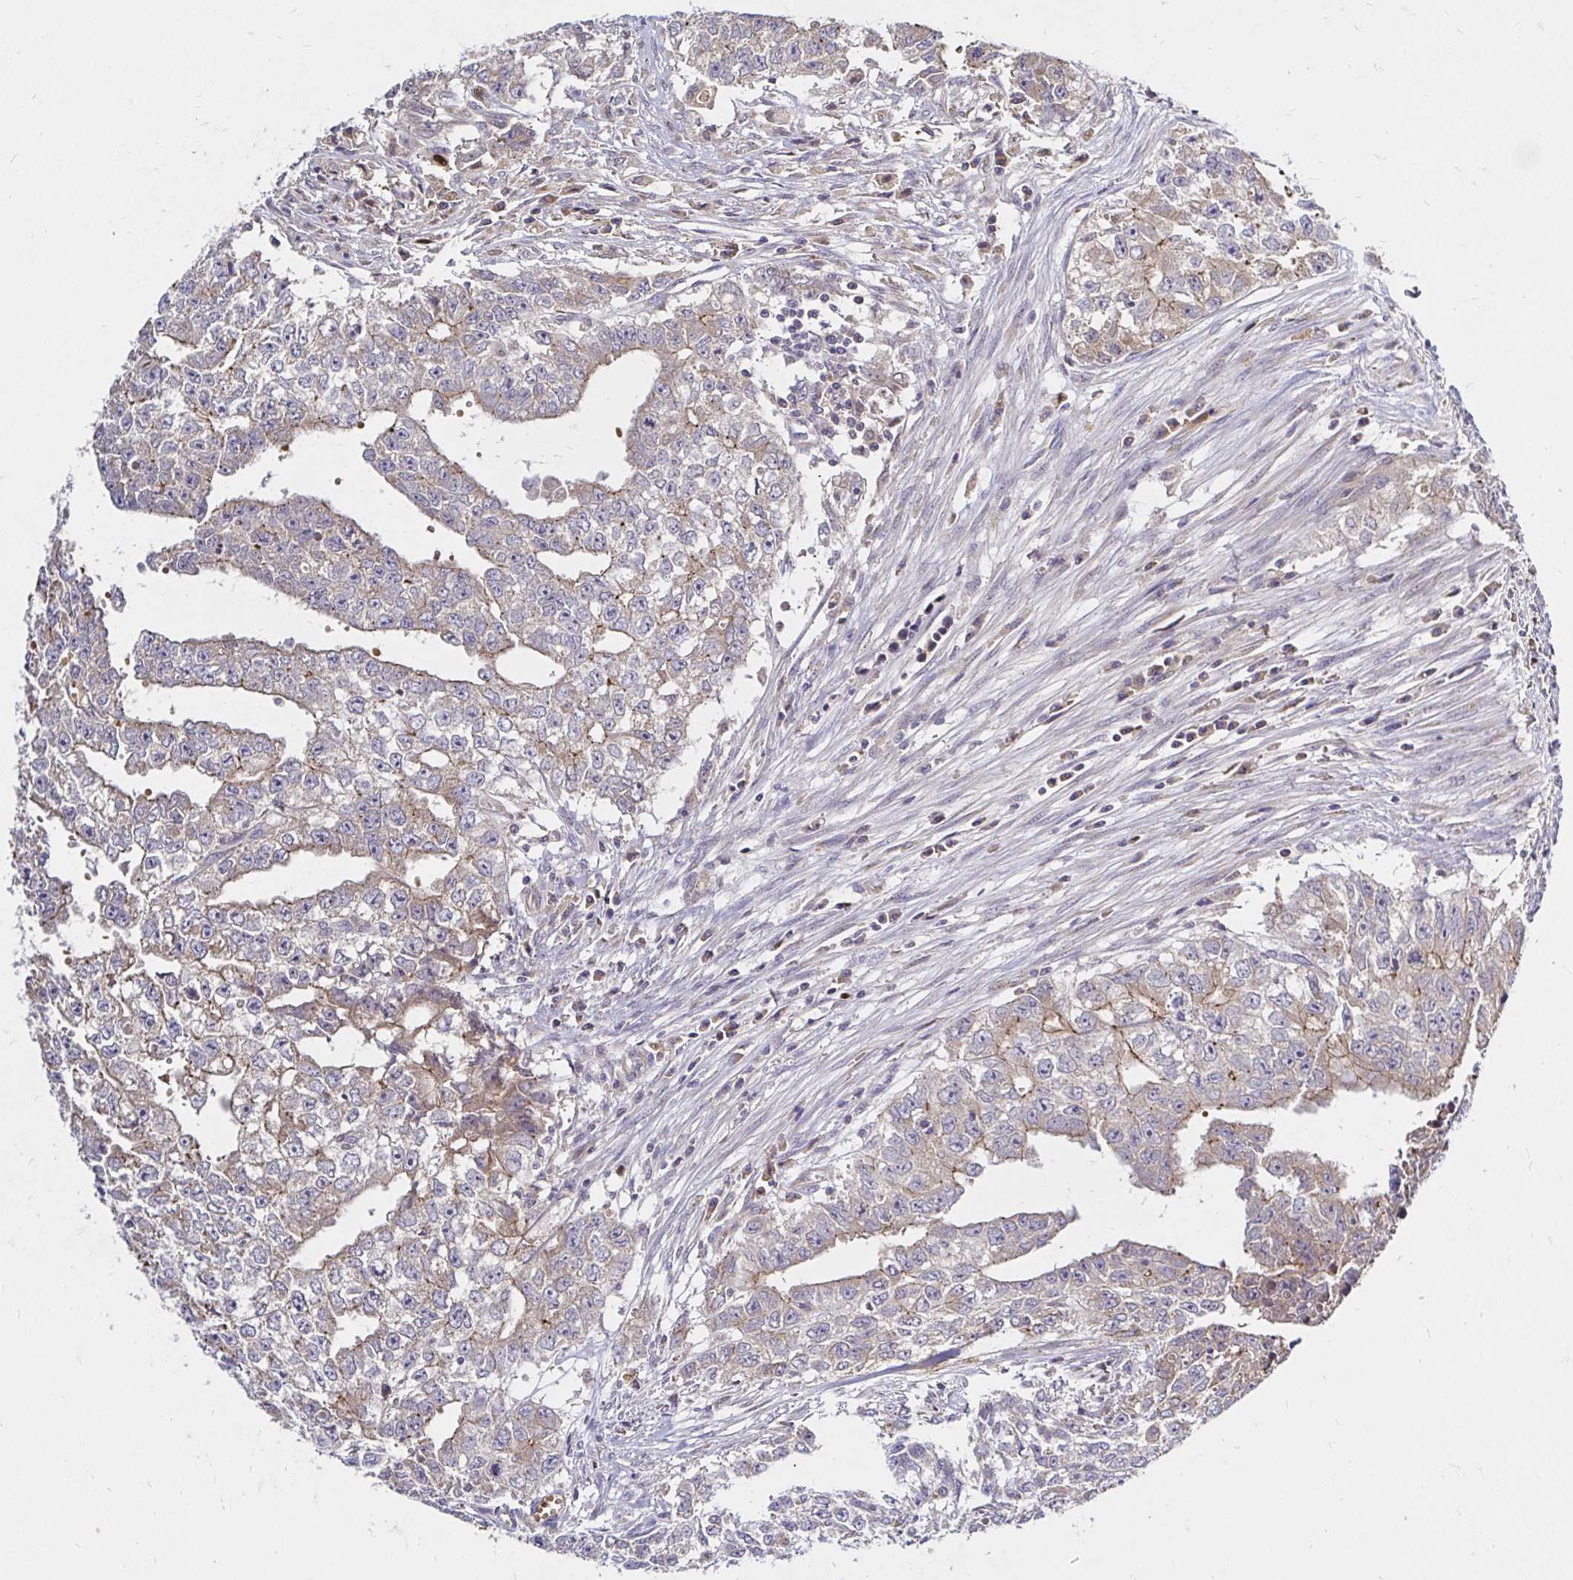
{"staining": {"intensity": "weak", "quantity": ">75%", "location": "cytoplasmic/membranous"}, "tissue": "testis cancer", "cell_type": "Tumor cells", "image_type": "cancer", "snomed": [{"axis": "morphology", "description": "Carcinoma, Embryonal, NOS"}, {"axis": "morphology", "description": "Teratoma, malignant, NOS"}, {"axis": "topography", "description": "Testis"}], "caption": "Protein expression analysis of testis embryonal carcinoma exhibits weak cytoplasmic/membranous positivity in about >75% of tumor cells.", "gene": "ARHGEF37", "patient": {"sex": "male", "age": 24}}